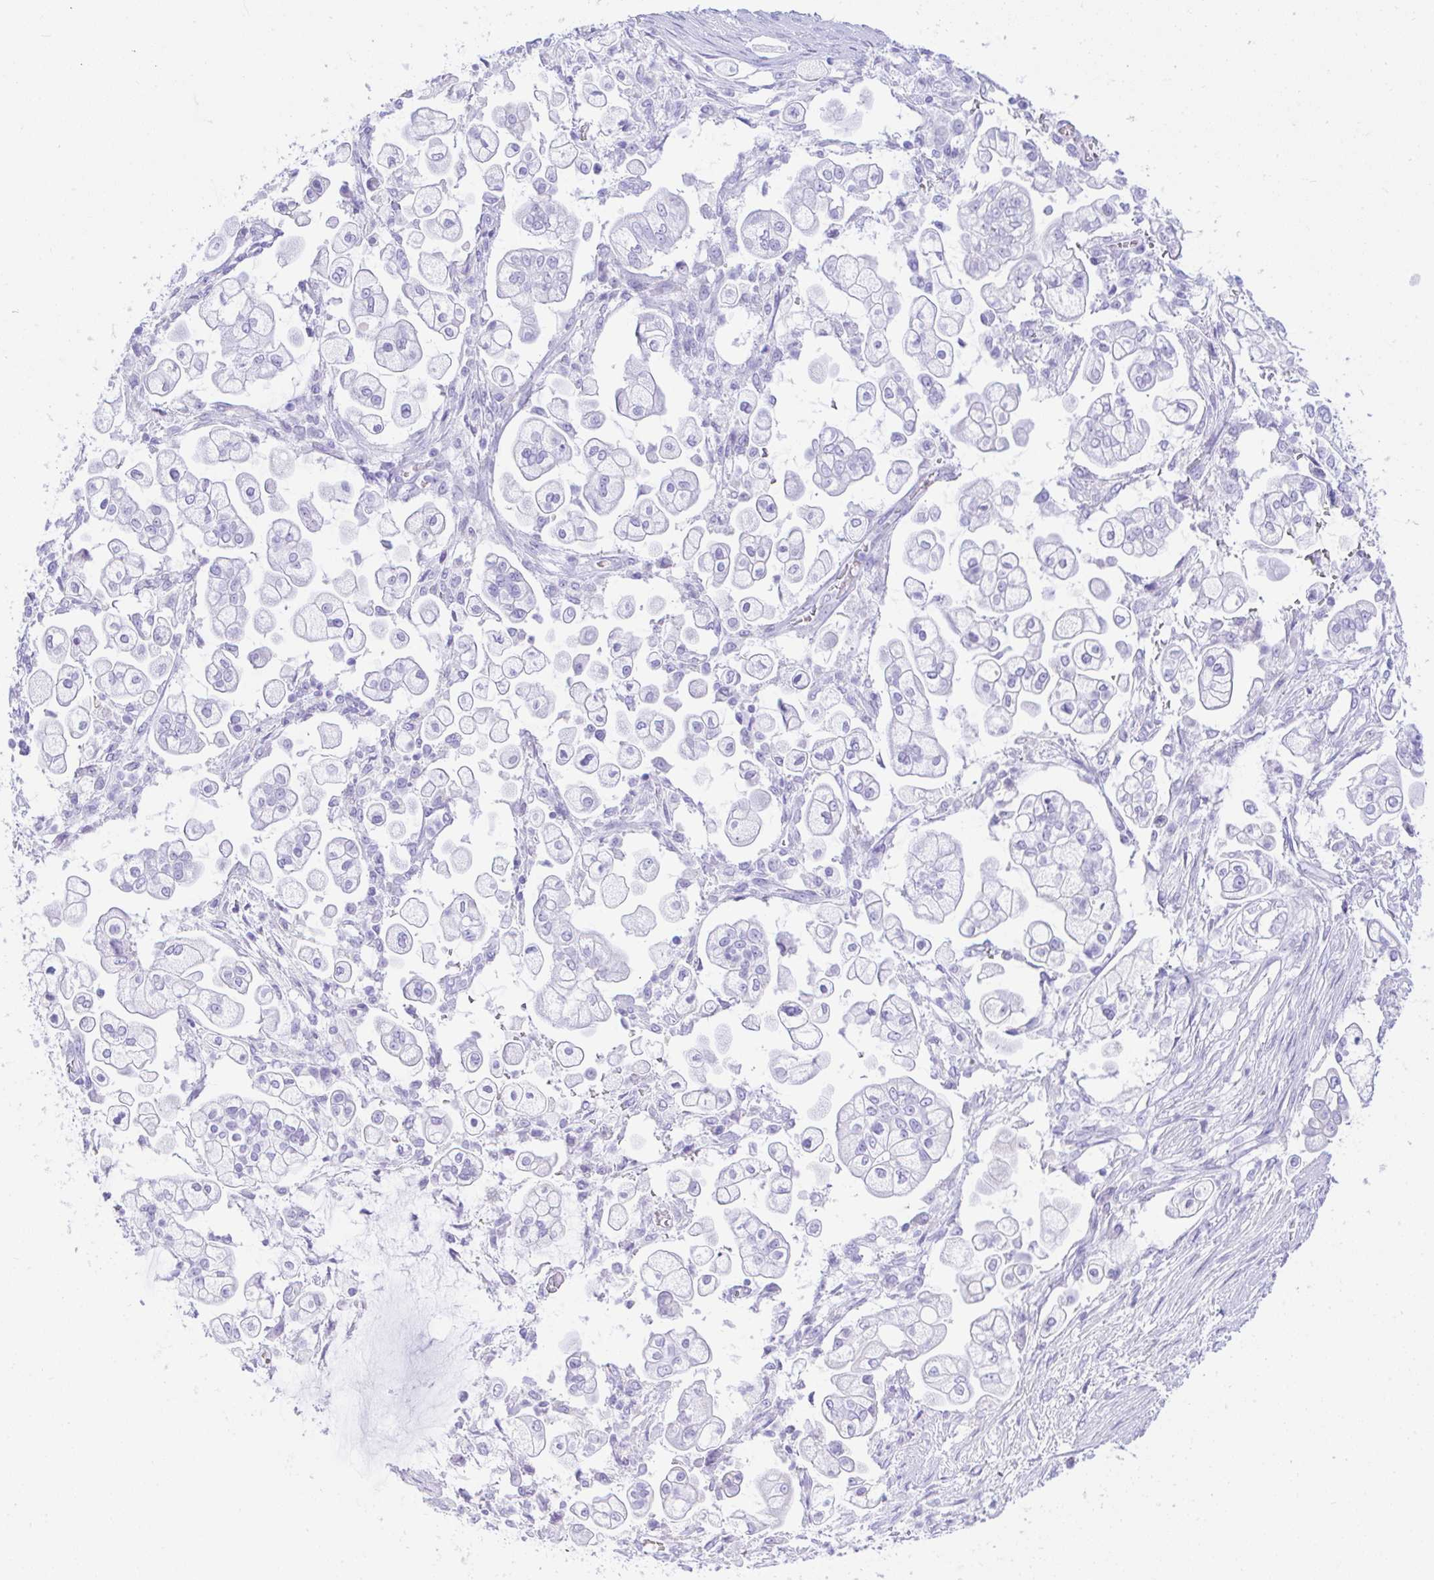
{"staining": {"intensity": "negative", "quantity": "none", "location": "none"}, "tissue": "pancreatic cancer", "cell_type": "Tumor cells", "image_type": "cancer", "snomed": [{"axis": "morphology", "description": "Adenocarcinoma, NOS"}, {"axis": "topography", "description": "Pancreas"}], "caption": "There is no significant expression in tumor cells of pancreatic cancer.", "gene": "SEL1L2", "patient": {"sex": "female", "age": 69}}